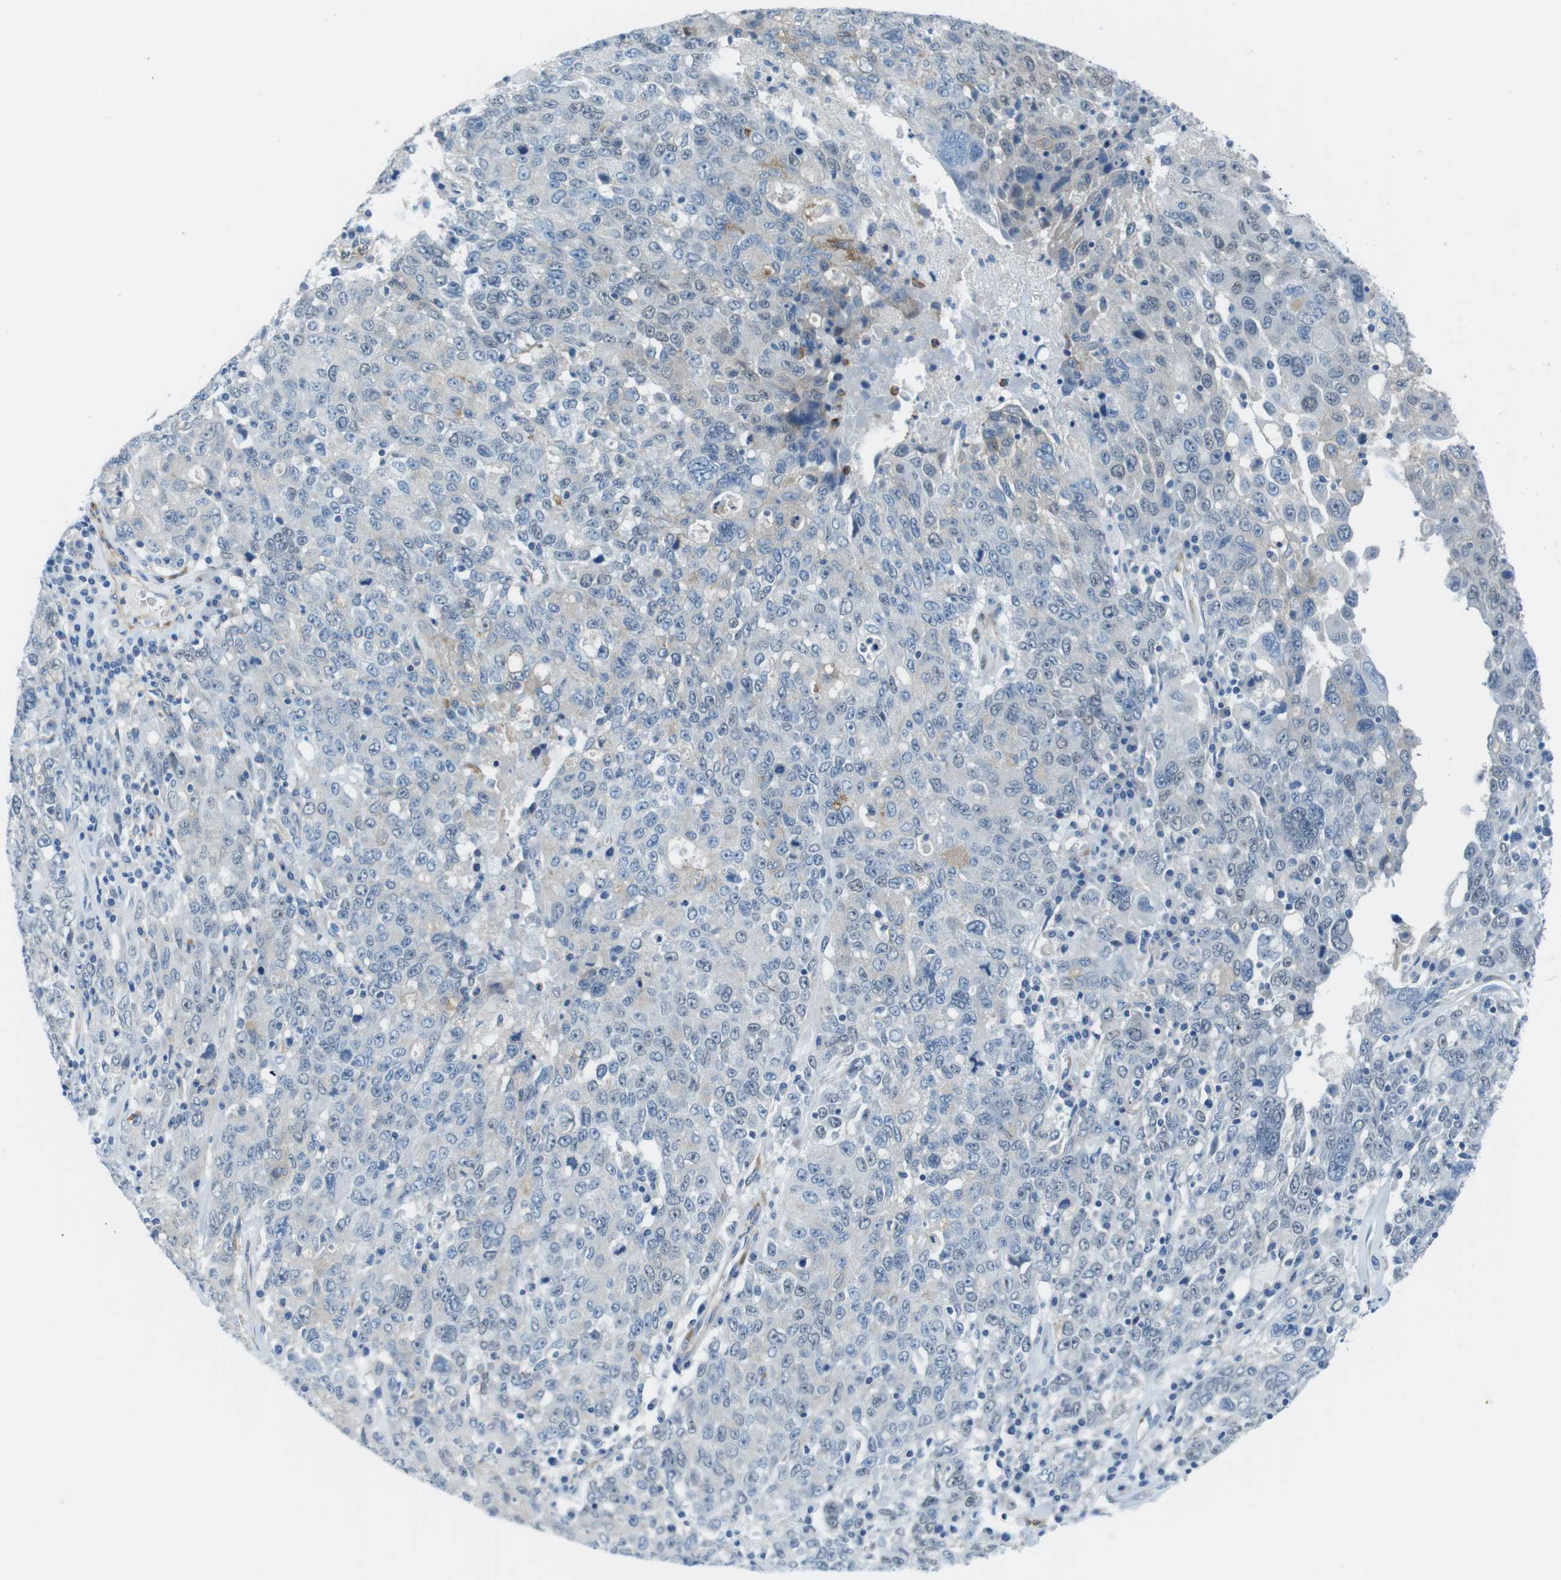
{"staining": {"intensity": "negative", "quantity": "none", "location": "none"}, "tissue": "ovarian cancer", "cell_type": "Tumor cells", "image_type": "cancer", "snomed": [{"axis": "morphology", "description": "Carcinoma, endometroid"}, {"axis": "topography", "description": "Ovary"}], "caption": "The immunohistochemistry (IHC) micrograph has no significant expression in tumor cells of endometroid carcinoma (ovarian) tissue.", "gene": "EMP2", "patient": {"sex": "female", "age": 62}}